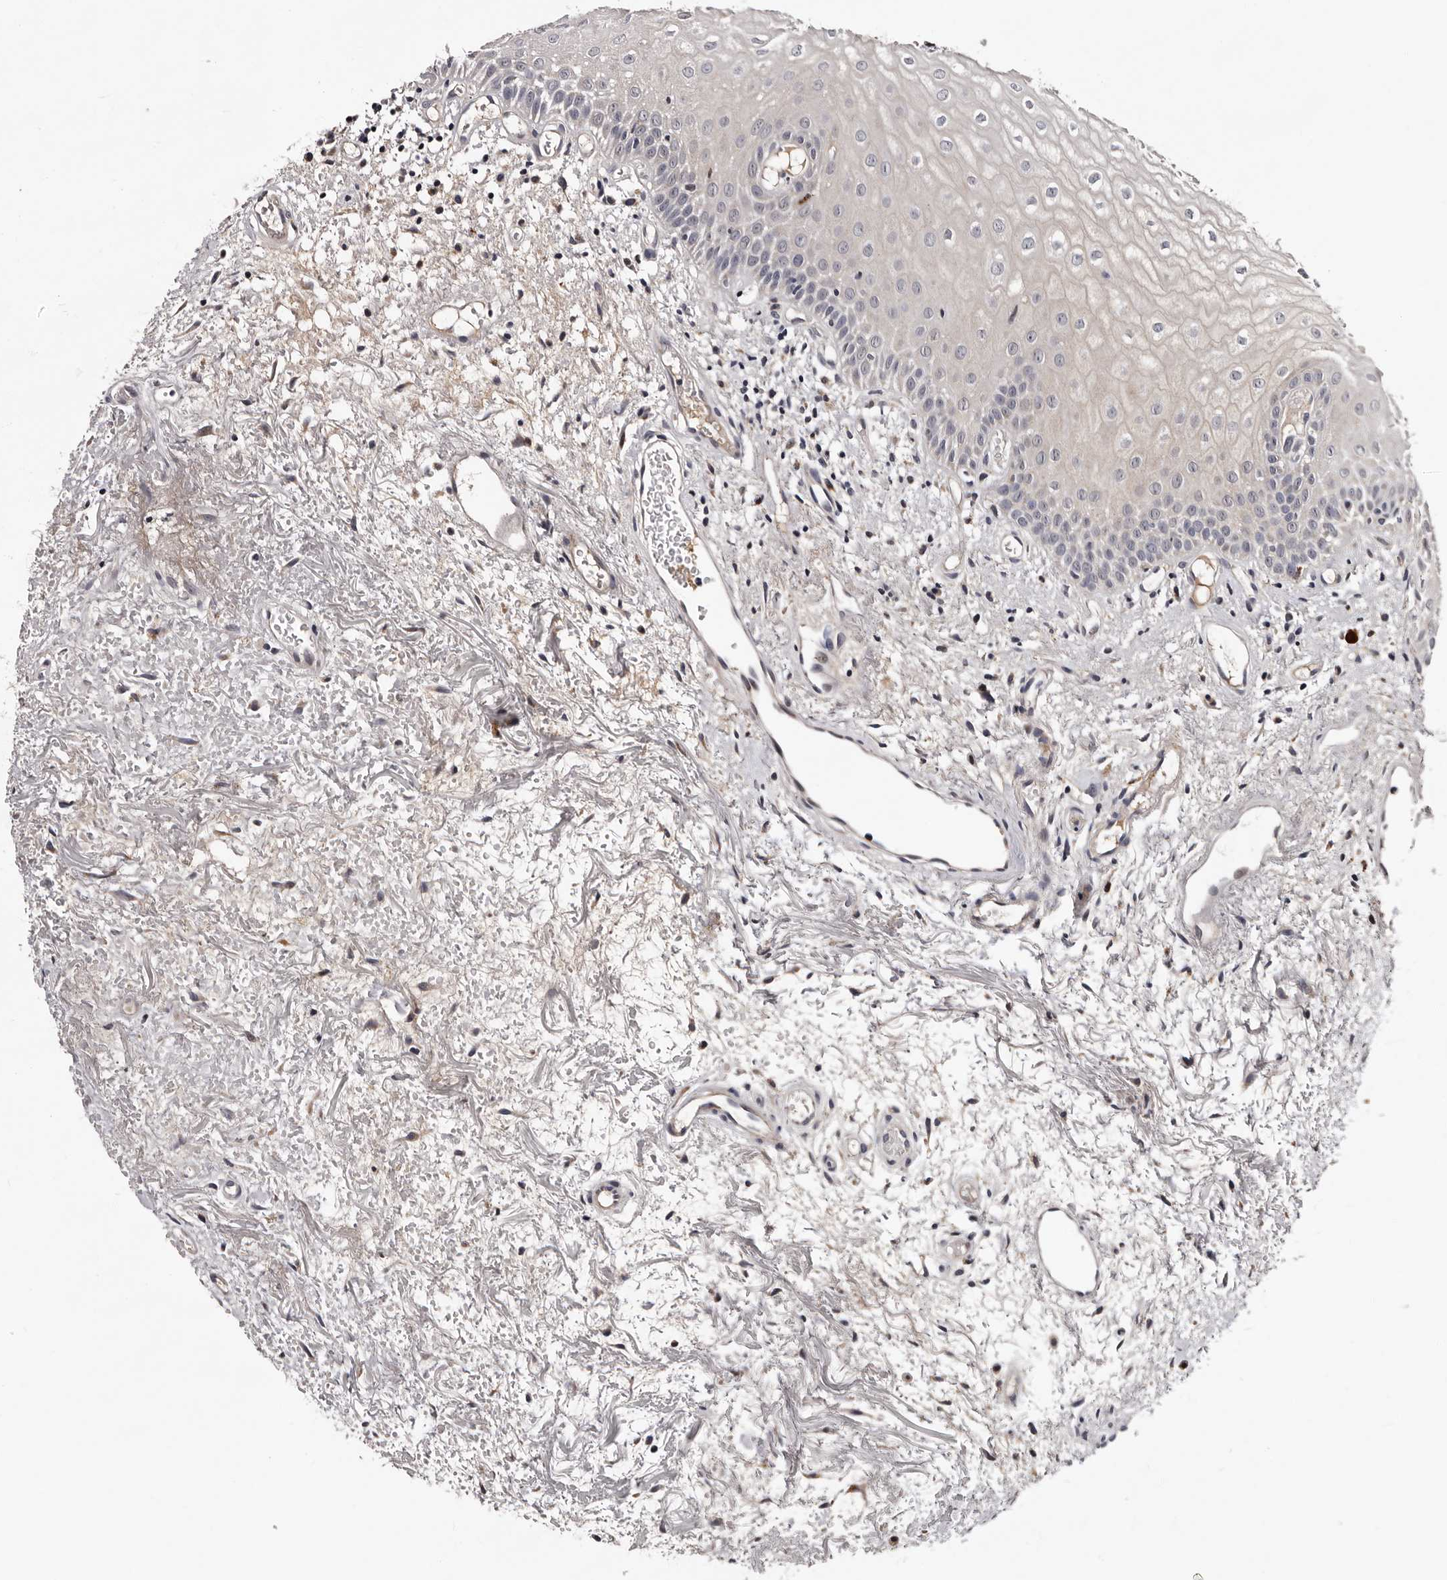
{"staining": {"intensity": "weak", "quantity": "25%-75%", "location": "cytoplasmic/membranous"}, "tissue": "oral mucosa", "cell_type": "Squamous epithelial cells", "image_type": "normal", "snomed": [{"axis": "morphology", "description": "Normal tissue, NOS"}, {"axis": "topography", "description": "Oral tissue"}], "caption": "Protein analysis of benign oral mucosa reveals weak cytoplasmic/membranous expression in about 25%-75% of squamous epithelial cells. The staining was performed using DAB (3,3'-diaminobenzidine), with brown indicating positive protein expression. Nuclei are stained blue with hematoxylin.", "gene": "TAF4B", "patient": {"sex": "male", "age": 52}}